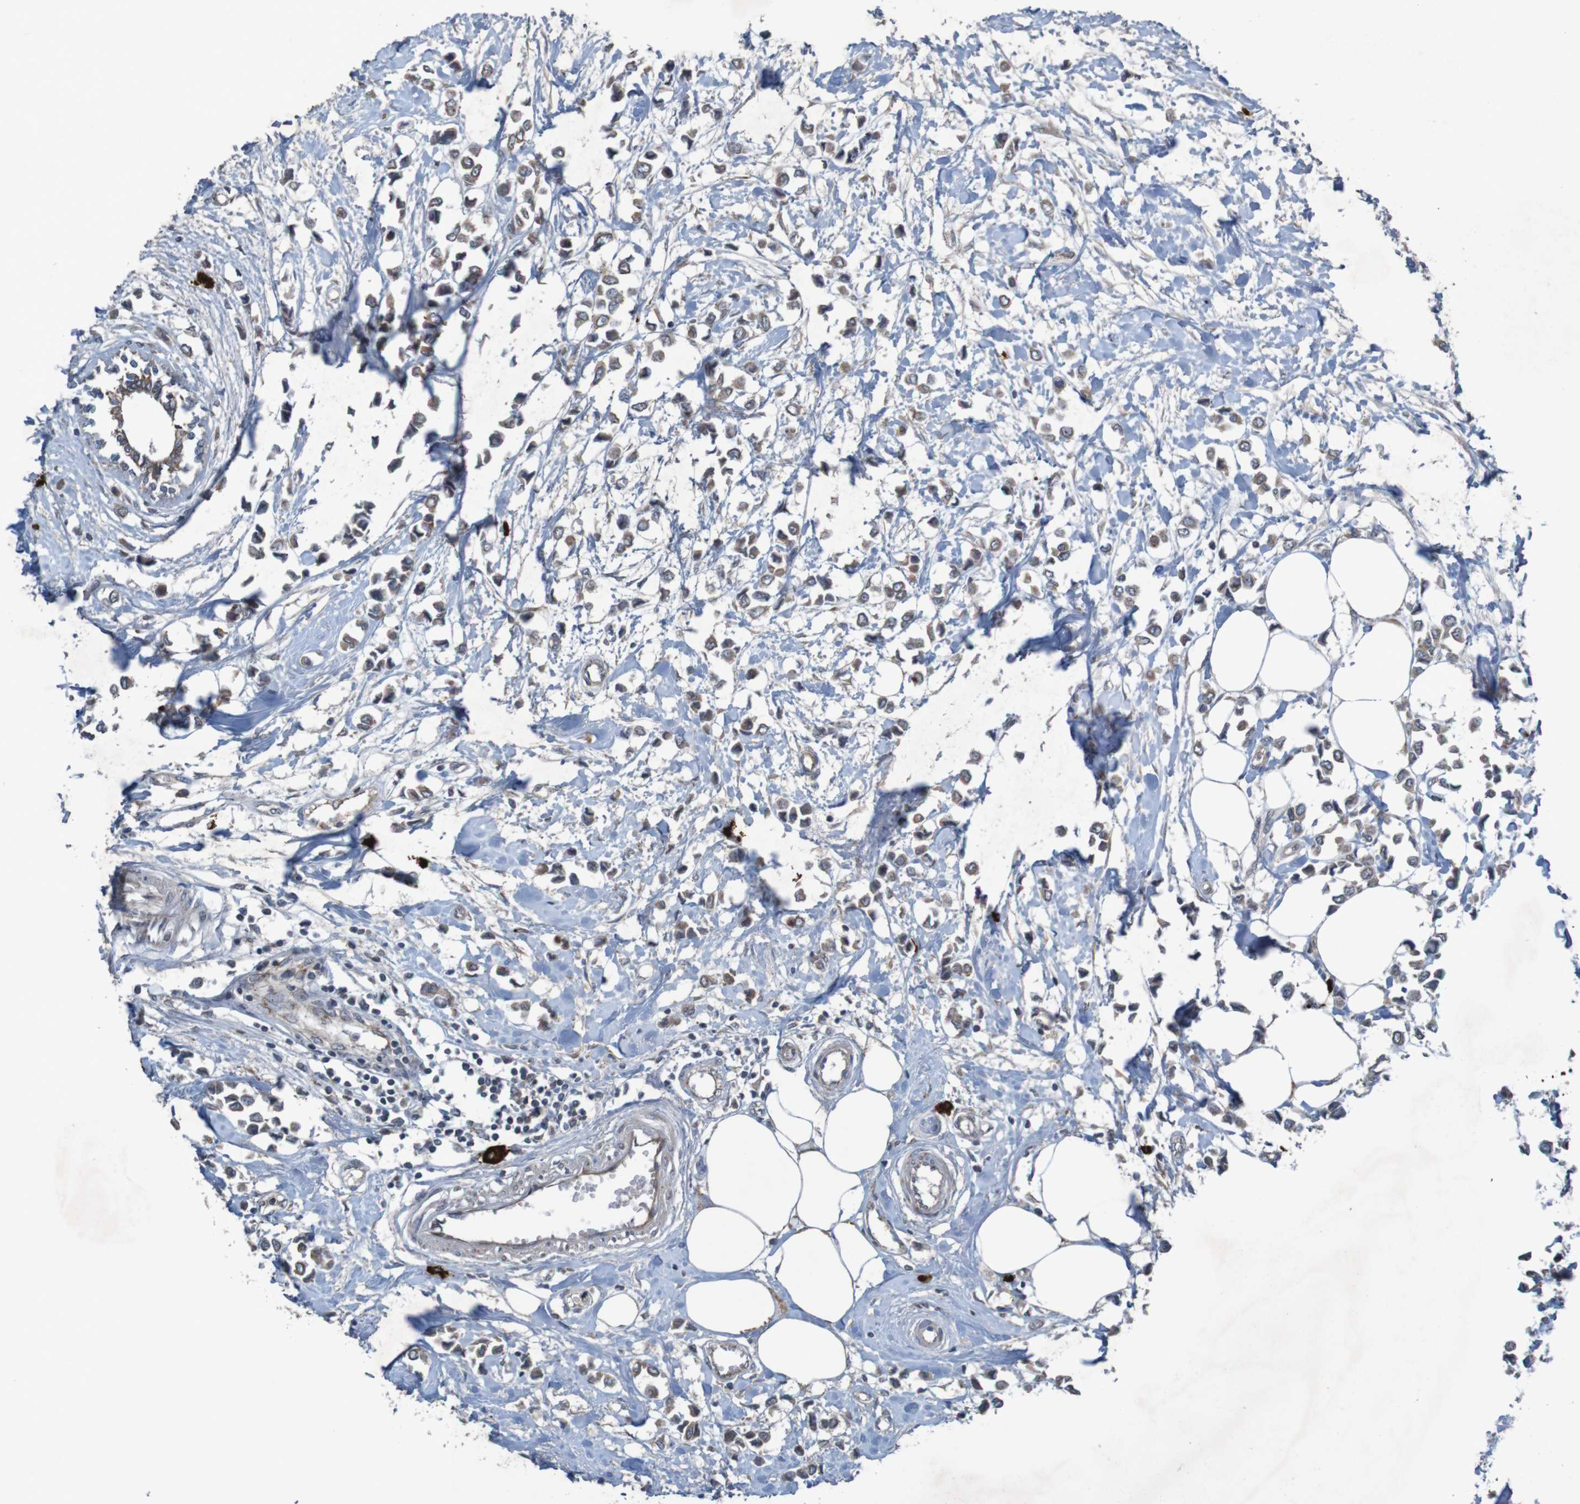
{"staining": {"intensity": "moderate", "quantity": ">75%", "location": "cytoplasmic/membranous"}, "tissue": "breast cancer", "cell_type": "Tumor cells", "image_type": "cancer", "snomed": [{"axis": "morphology", "description": "Lobular carcinoma"}, {"axis": "topography", "description": "Breast"}], "caption": "Breast cancer was stained to show a protein in brown. There is medium levels of moderate cytoplasmic/membranous staining in approximately >75% of tumor cells.", "gene": "B3GAT2", "patient": {"sex": "female", "age": 51}}